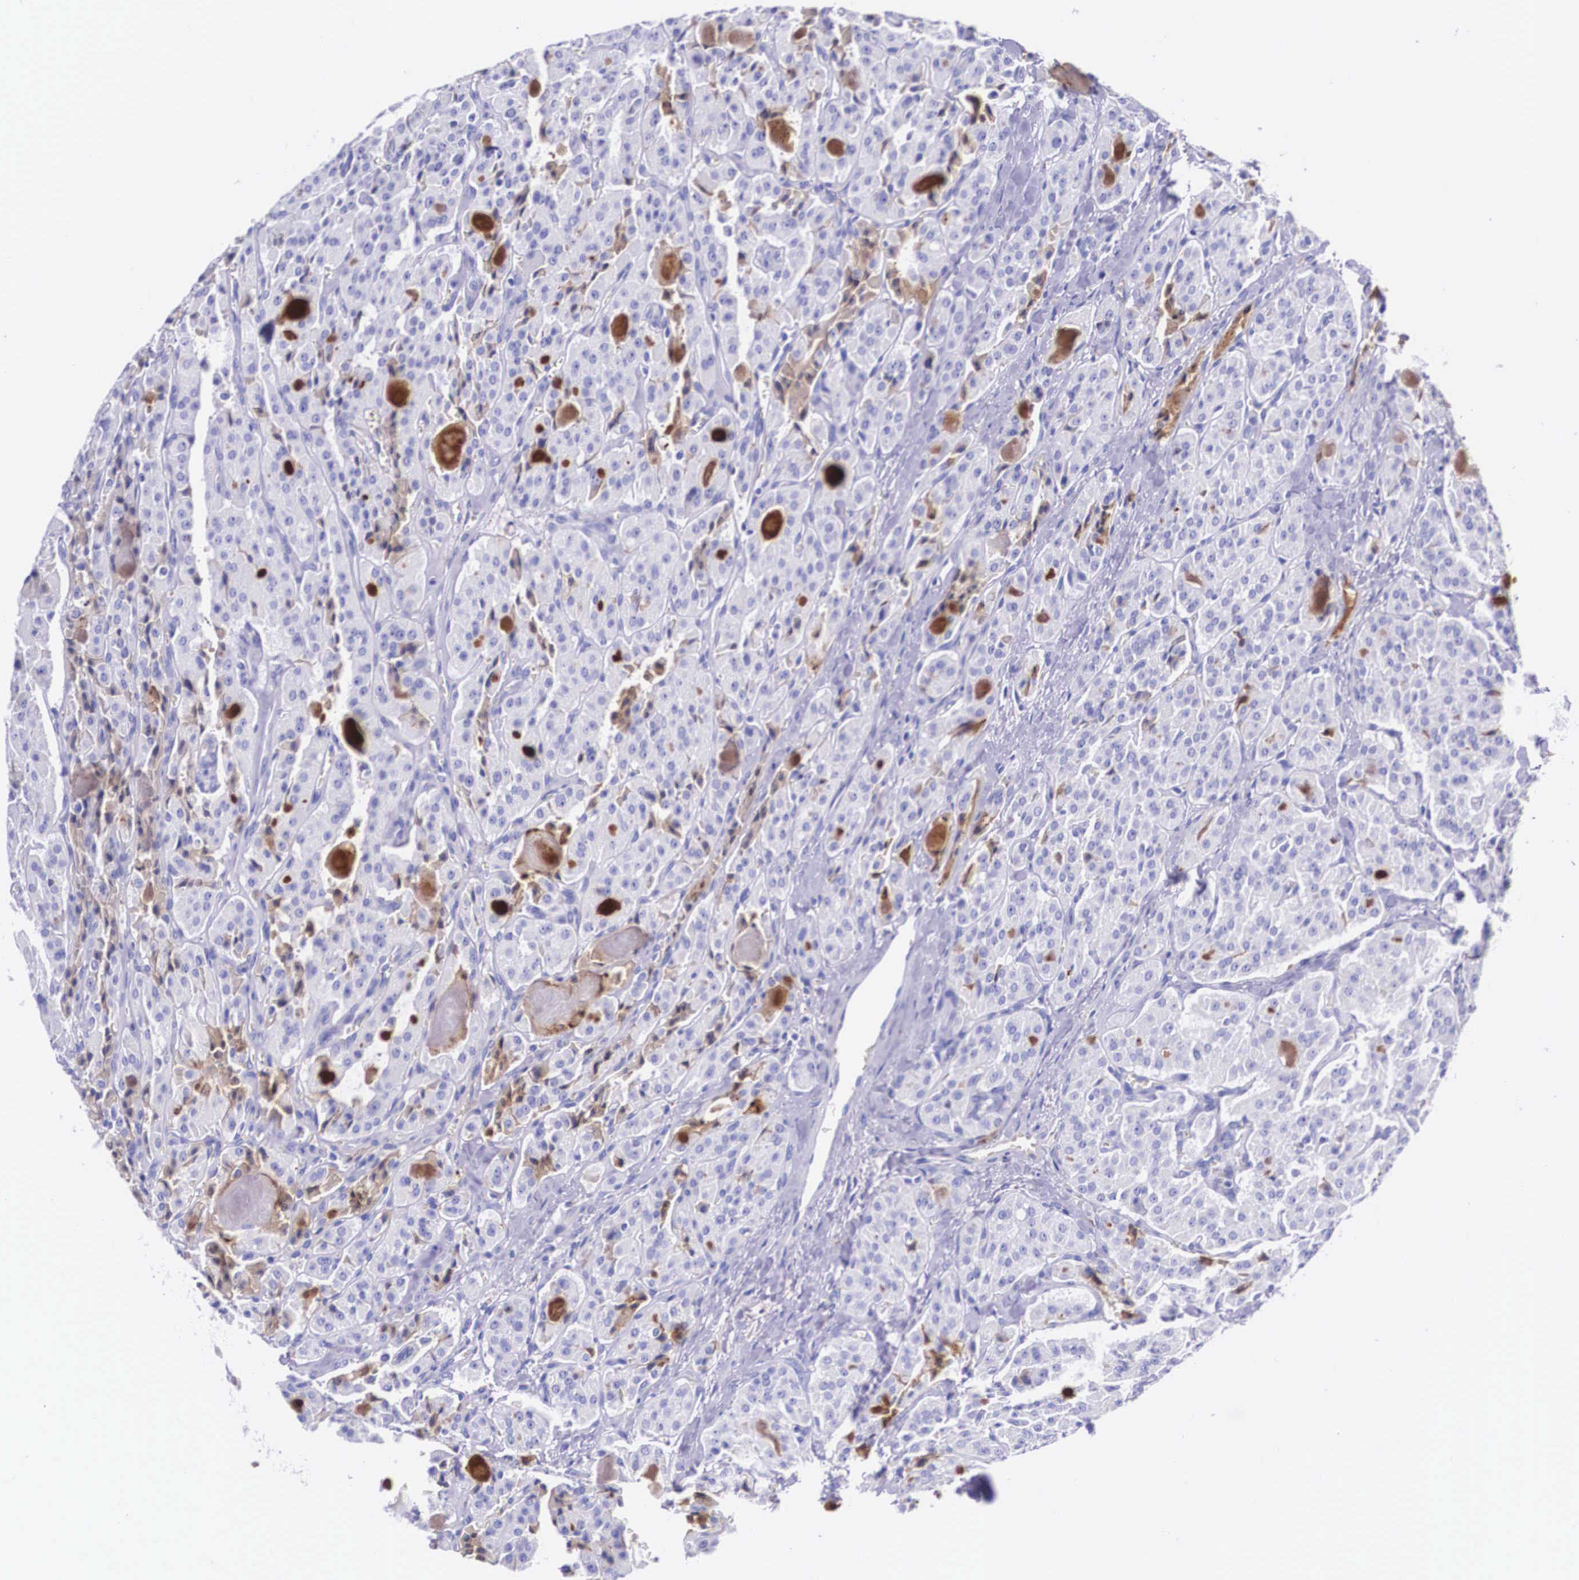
{"staining": {"intensity": "negative", "quantity": "none", "location": "none"}, "tissue": "thyroid cancer", "cell_type": "Tumor cells", "image_type": "cancer", "snomed": [{"axis": "morphology", "description": "Carcinoma, NOS"}, {"axis": "topography", "description": "Thyroid gland"}], "caption": "This is an IHC micrograph of thyroid cancer (carcinoma). There is no staining in tumor cells.", "gene": "PLG", "patient": {"sex": "male", "age": 76}}